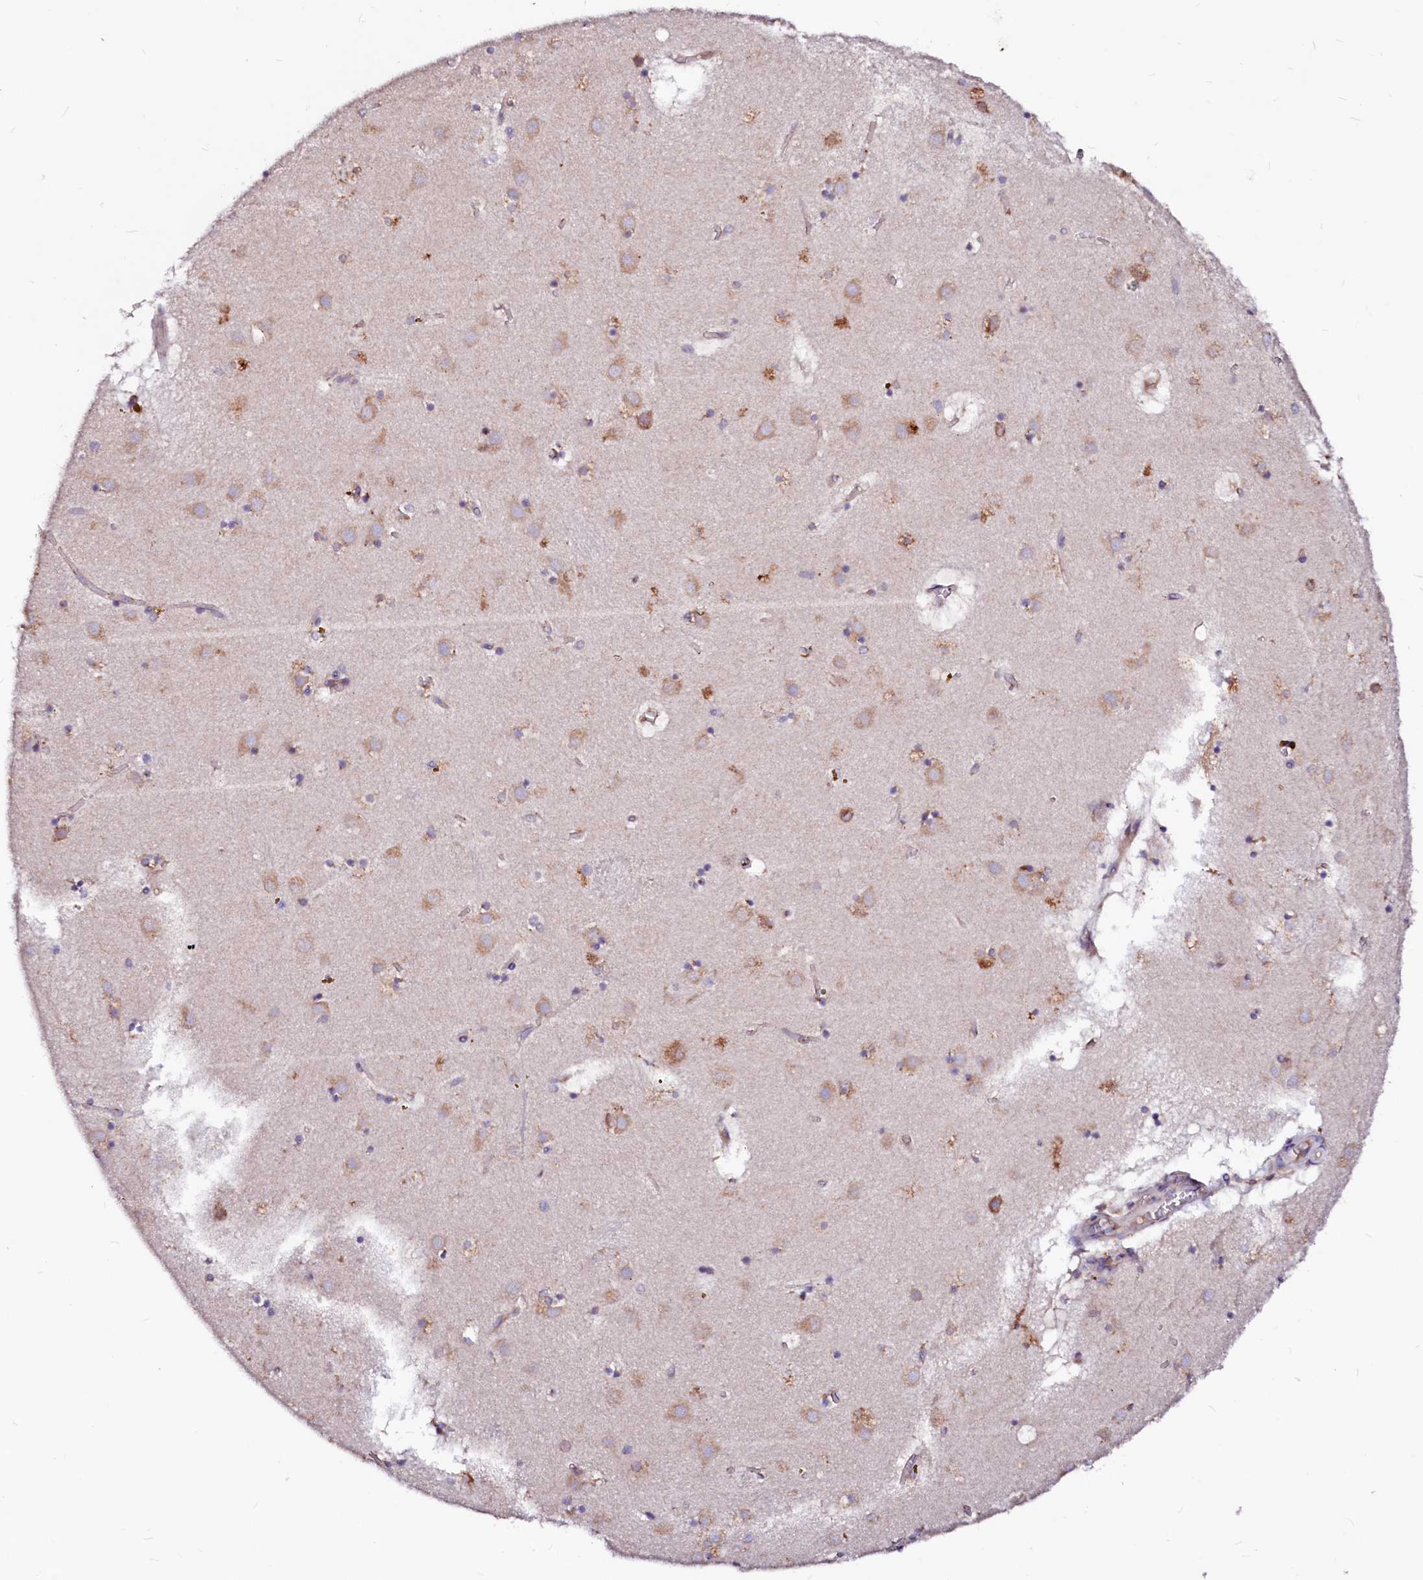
{"staining": {"intensity": "weak", "quantity": "<25%", "location": "cytoplasmic/membranous"}, "tissue": "caudate", "cell_type": "Glial cells", "image_type": "normal", "snomed": [{"axis": "morphology", "description": "Normal tissue, NOS"}, {"axis": "topography", "description": "Lateral ventricle wall"}], "caption": "DAB immunohistochemical staining of benign caudate displays no significant staining in glial cells. (DAB immunohistochemistry with hematoxylin counter stain).", "gene": "LMAN1", "patient": {"sex": "male", "age": 70}}